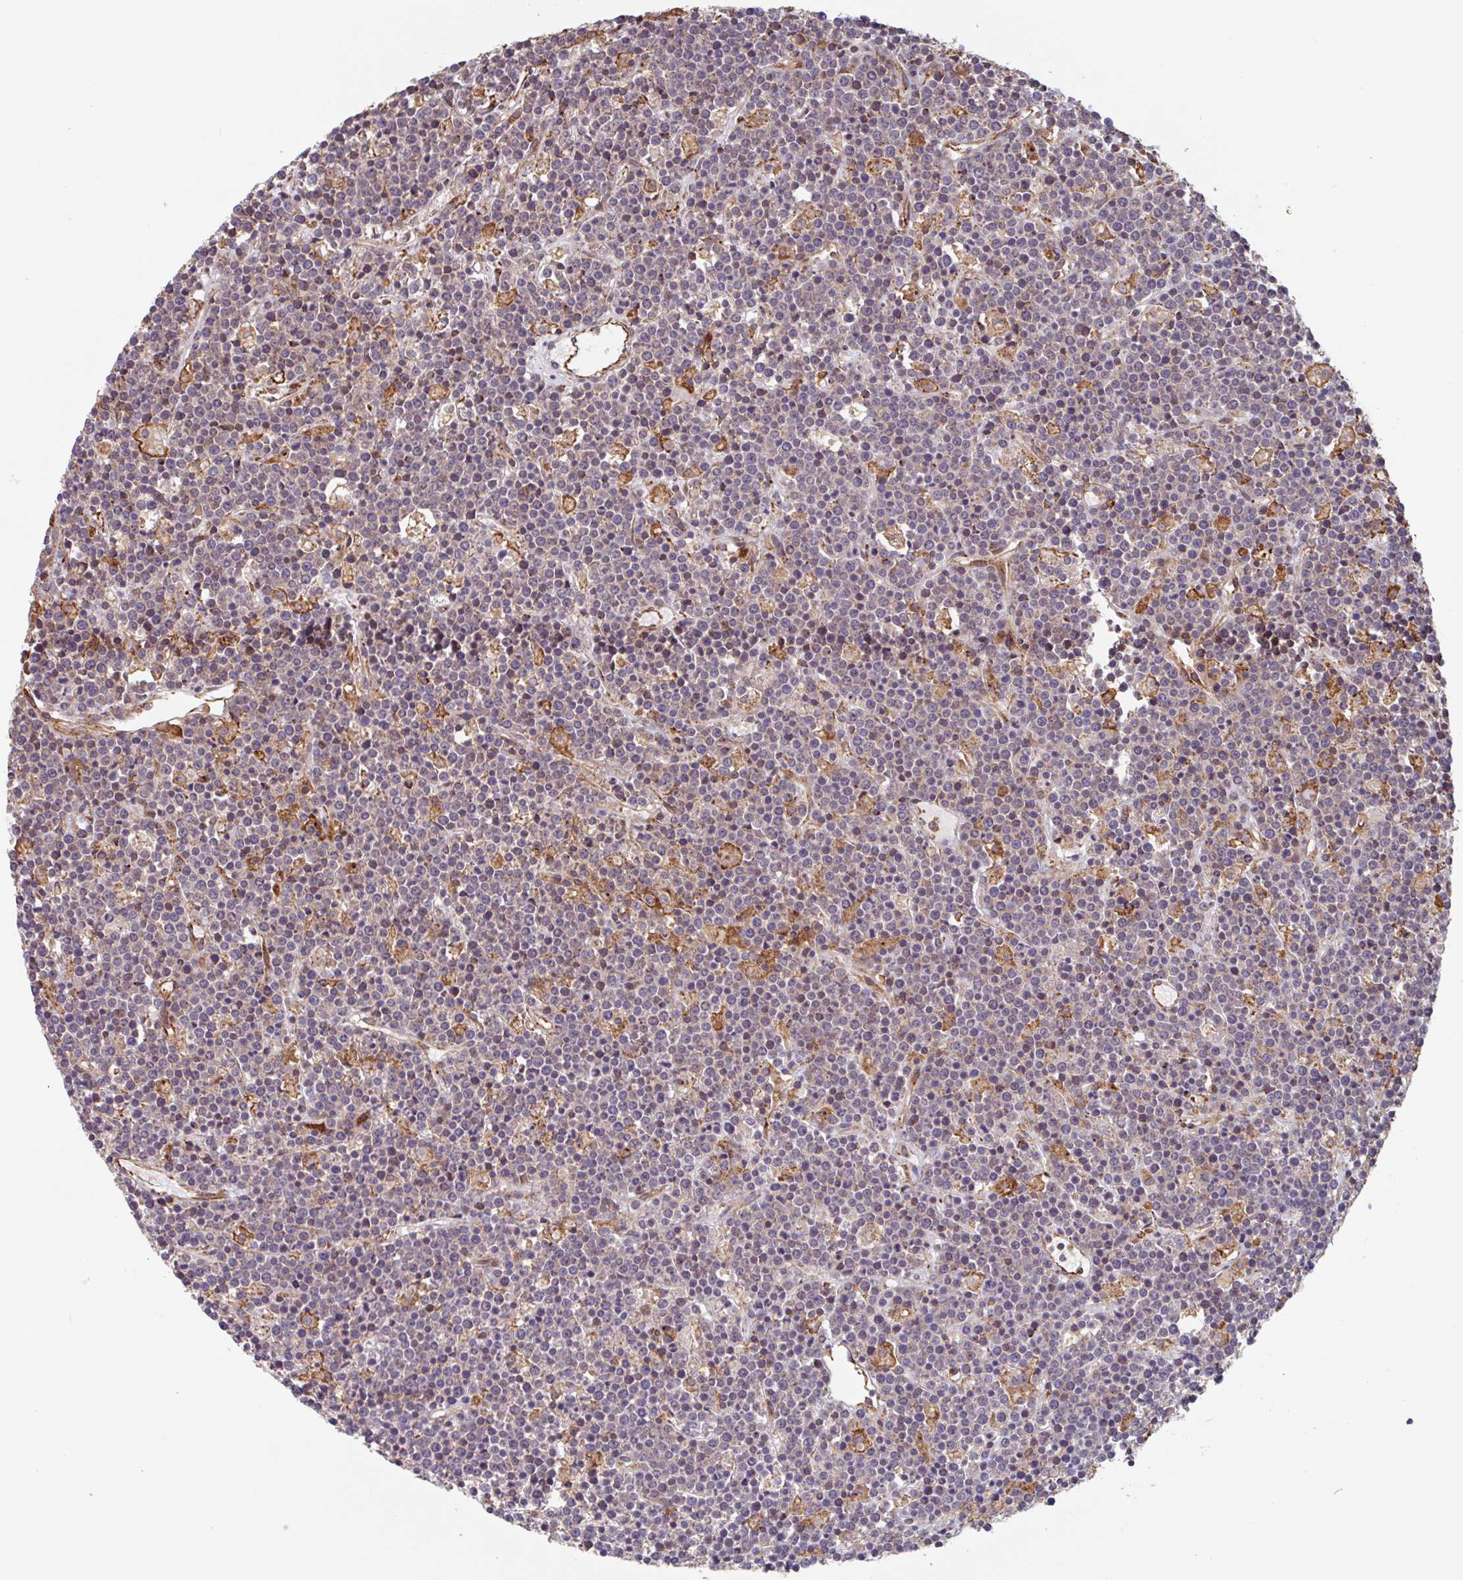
{"staining": {"intensity": "negative", "quantity": "none", "location": "none"}, "tissue": "lymphoma", "cell_type": "Tumor cells", "image_type": "cancer", "snomed": [{"axis": "morphology", "description": "Malignant lymphoma, non-Hodgkin's type, High grade"}, {"axis": "topography", "description": "Ovary"}], "caption": "Immunohistochemistry (IHC) photomicrograph of lymphoma stained for a protein (brown), which exhibits no expression in tumor cells.", "gene": "NUB1", "patient": {"sex": "female", "age": 56}}